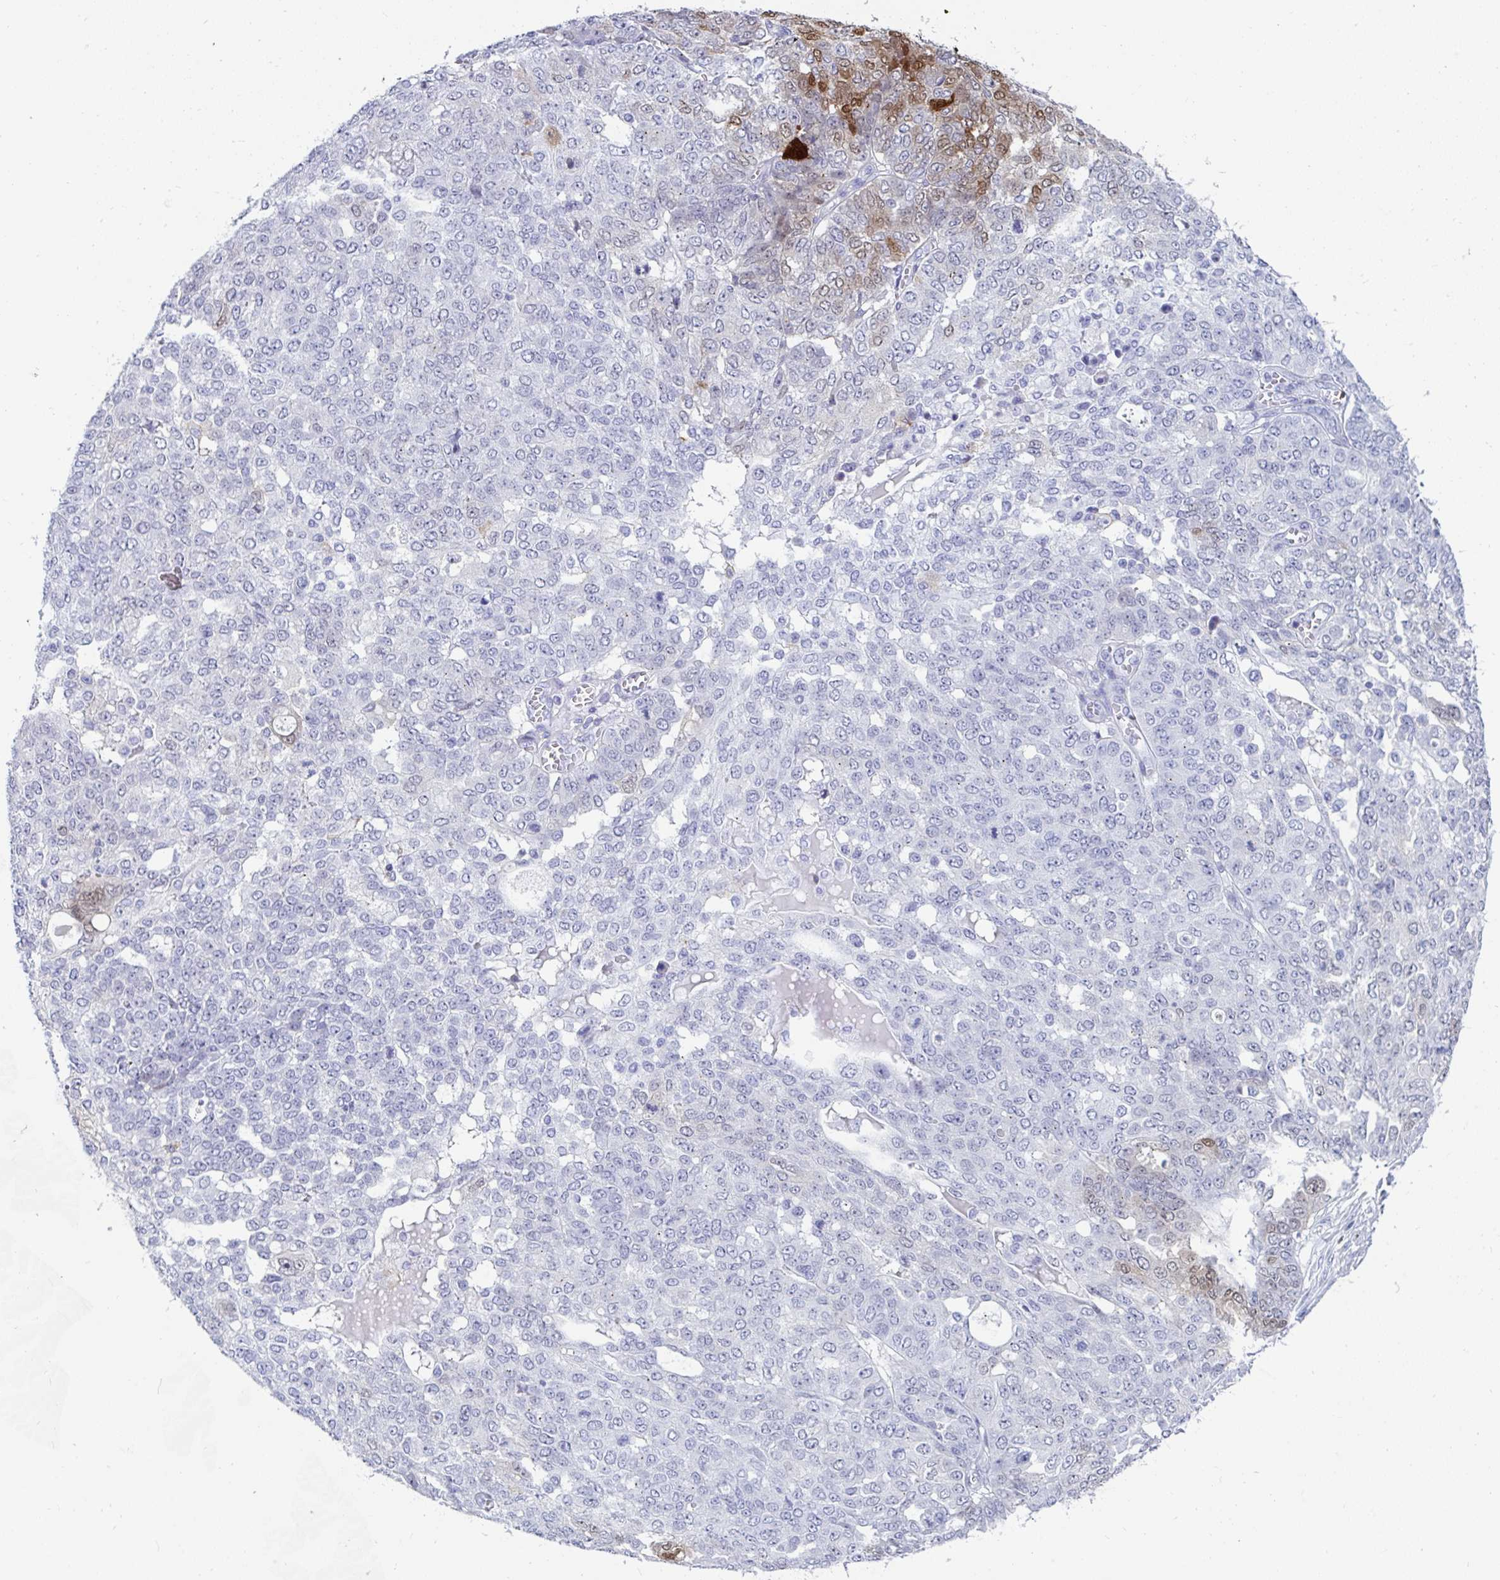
{"staining": {"intensity": "moderate", "quantity": "<25%", "location": "cytoplasmic/membranous,nuclear"}, "tissue": "ovarian cancer", "cell_type": "Tumor cells", "image_type": "cancer", "snomed": [{"axis": "morphology", "description": "Cystadenocarcinoma, serous, NOS"}, {"axis": "topography", "description": "Soft tissue"}, {"axis": "topography", "description": "Ovary"}], "caption": "IHC histopathology image of human ovarian serous cystadenocarcinoma stained for a protein (brown), which displays low levels of moderate cytoplasmic/membranous and nuclear expression in approximately <25% of tumor cells.", "gene": "GKN2", "patient": {"sex": "female", "age": 57}}